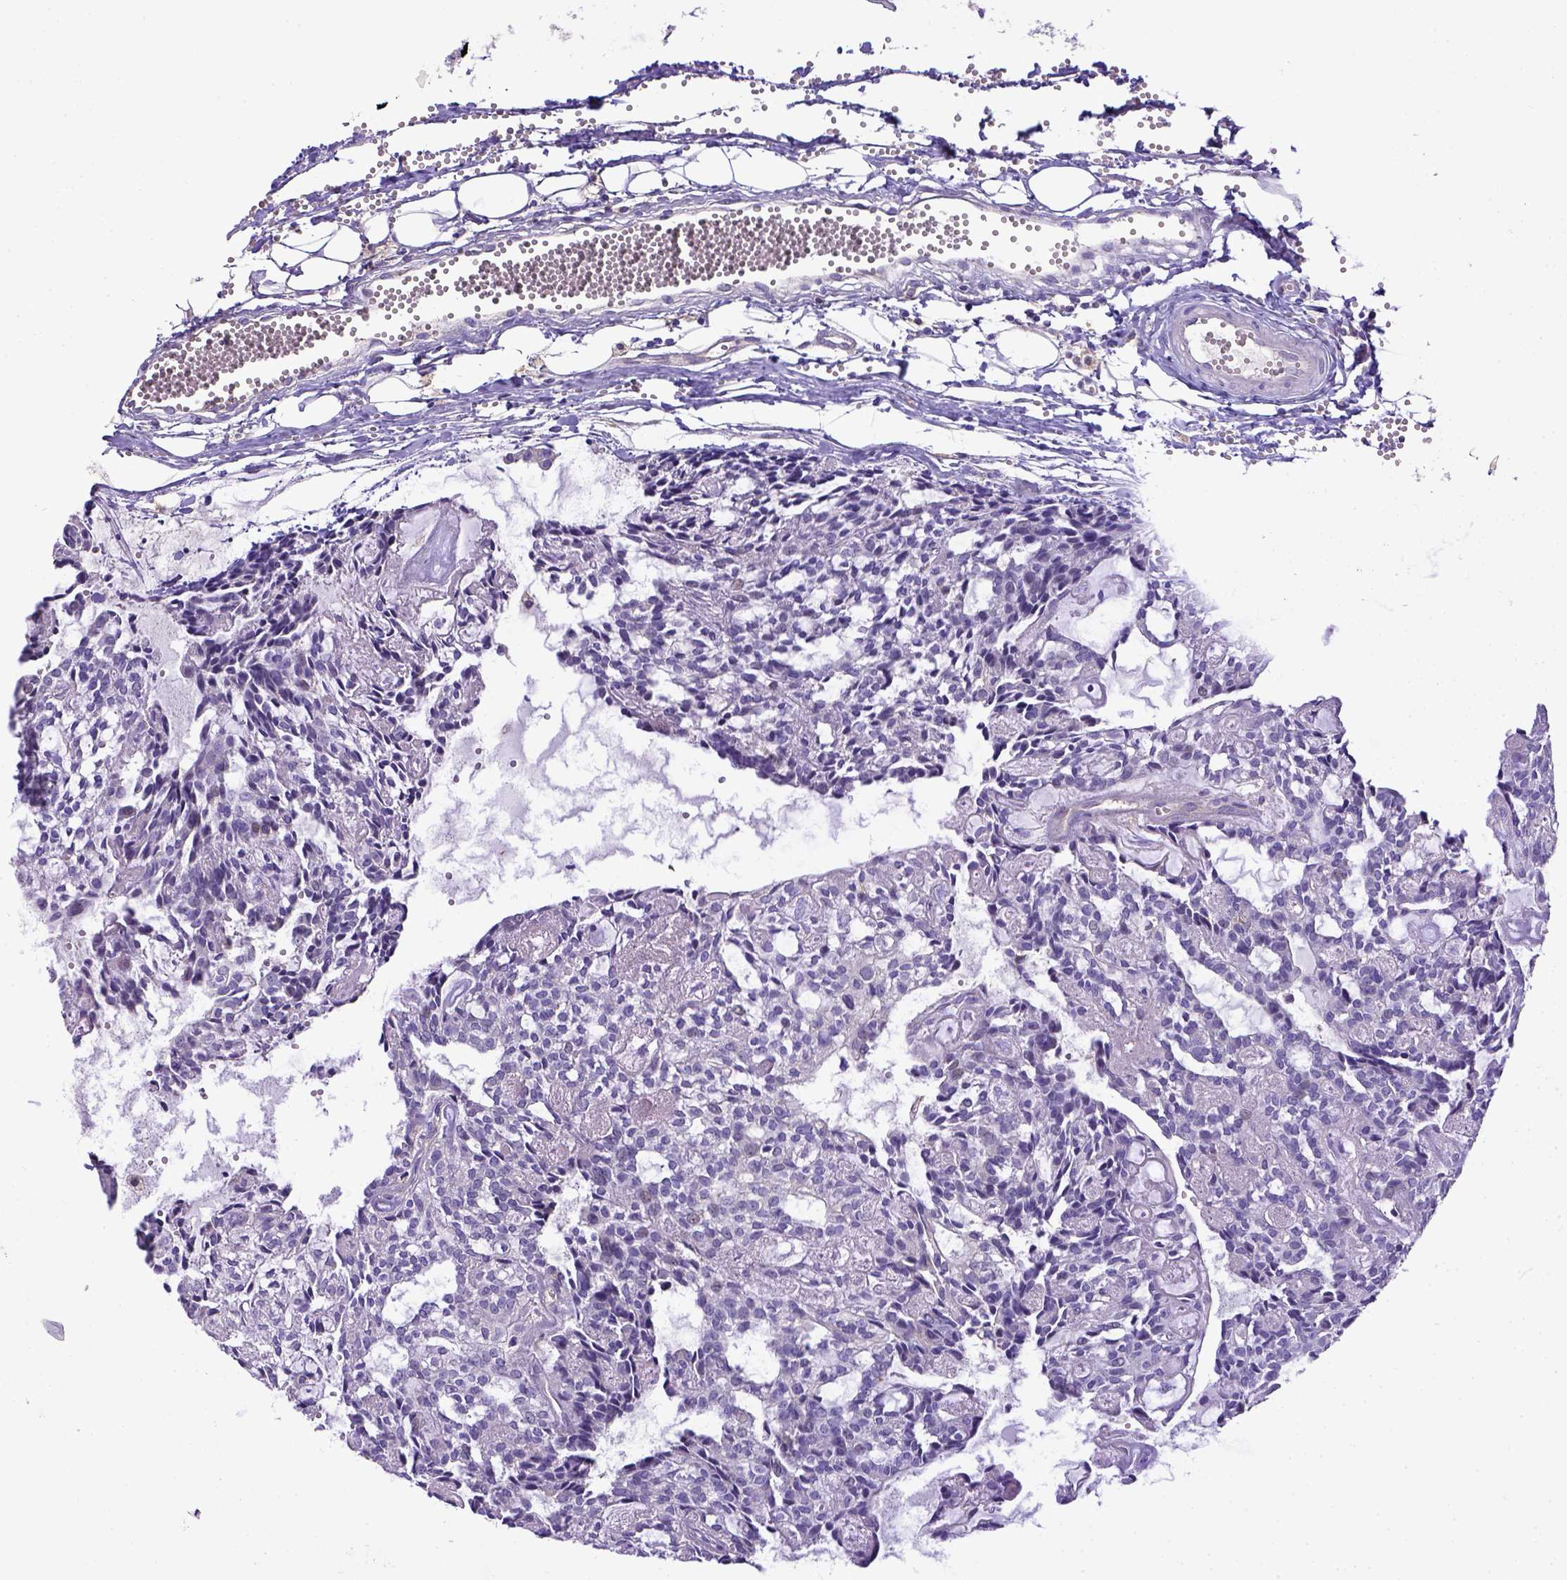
{"staining": {"intensity": "negative", "quantity": "none", "location": "none"}, "tissue": "head and neck cancer", "cell_type": "Tumor cells", "image_type": "cancer", "snomed": [{"axis": "morphology", "description": "Adenocarcinoma, NOS"}, {"axis": "topography", "description": "Head-Neck"}], "caption": "This is a micrograph of immunohistochemistry (IHC) staining of adenocarcinoma (head and neck), which shows no positivity in tumor cells. The staining is performed using DAB brown chromogen with nuclei counter-stained in using hematoxylin.", "gene": "CD40", "patient": {"sex": "female", "age": 62}}